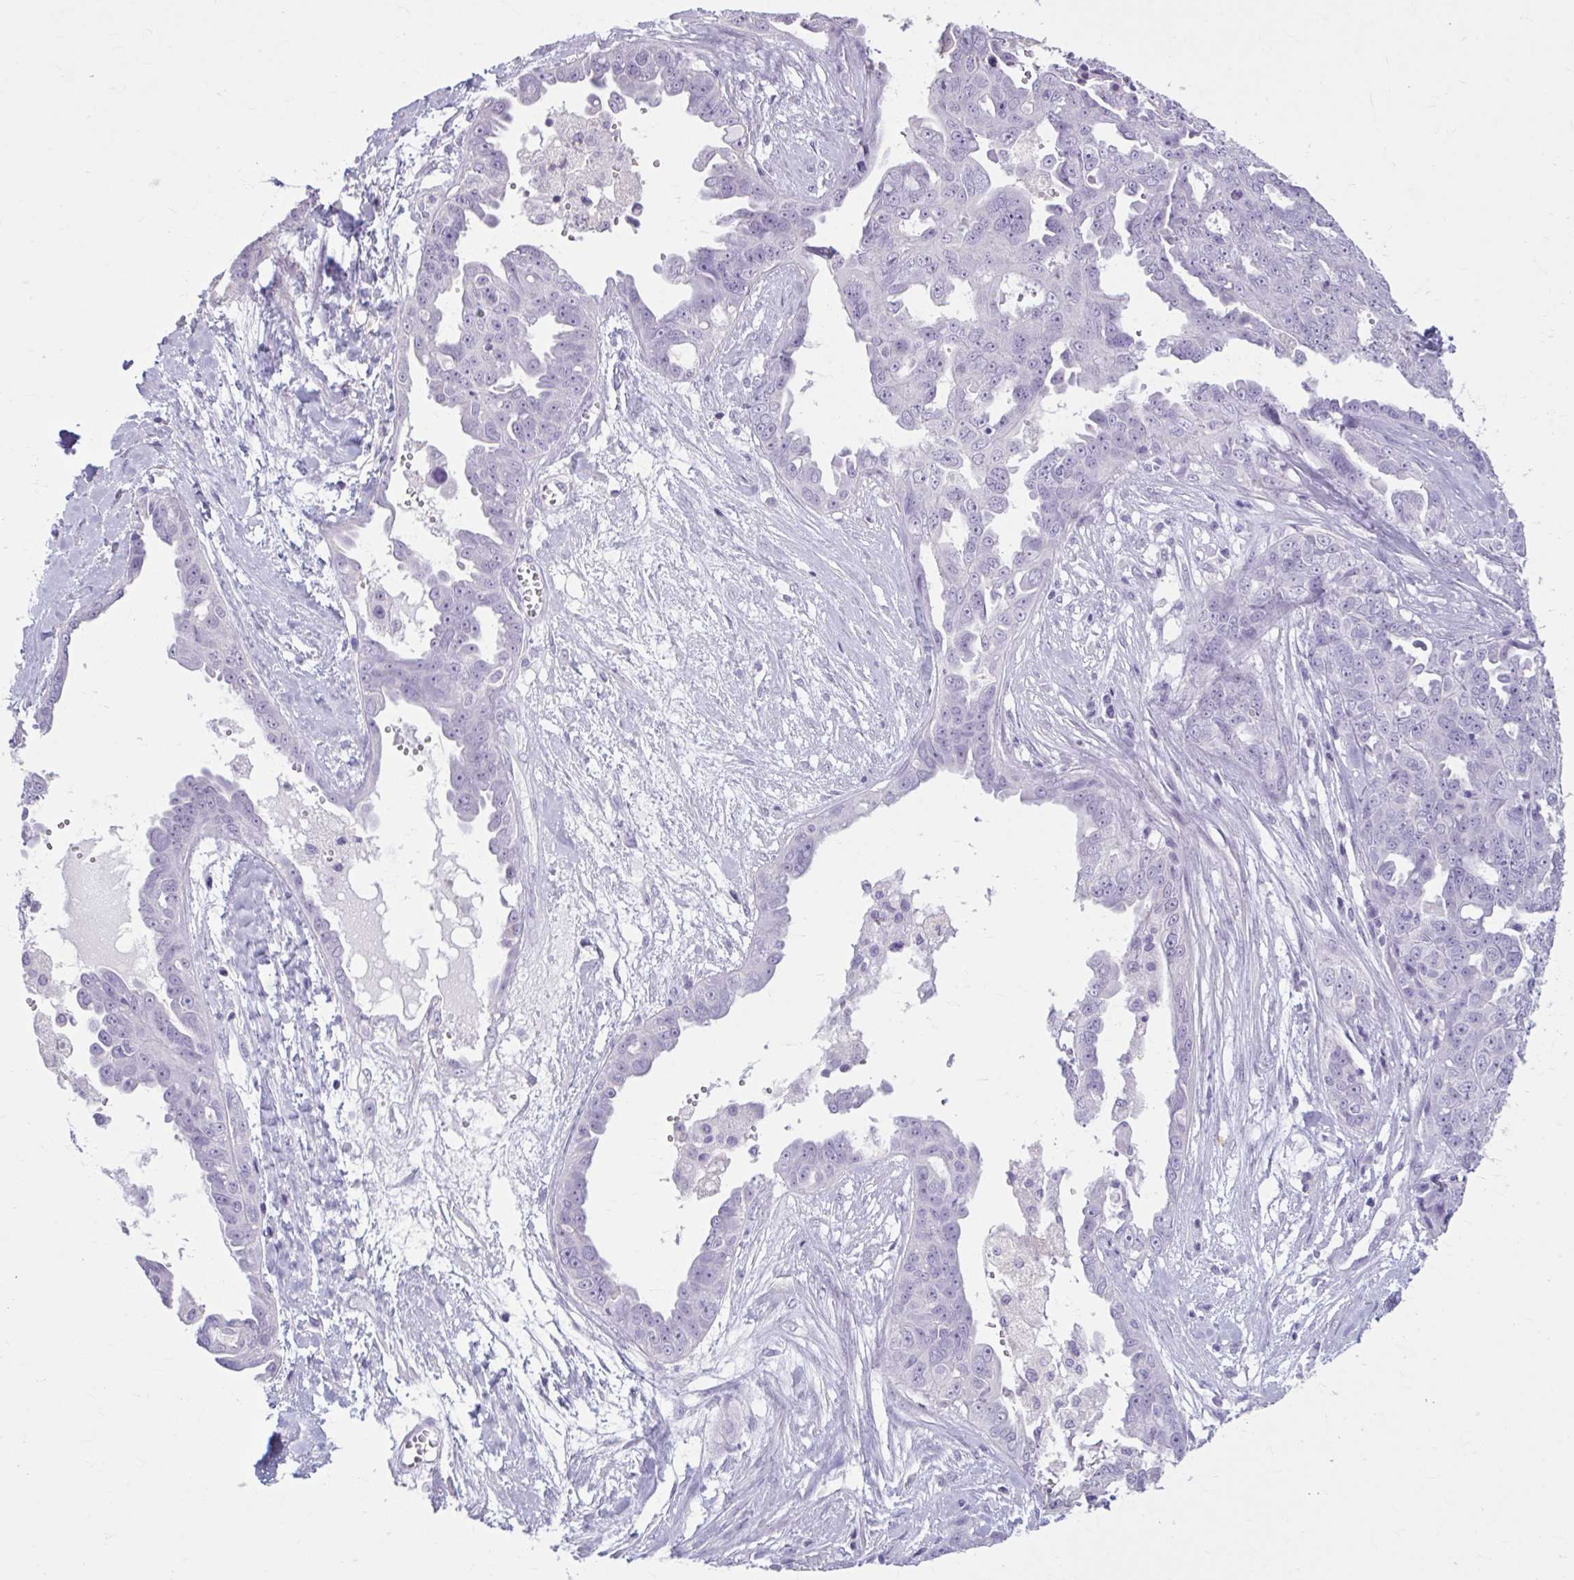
{"staining": {"intensity": "negative", "quantity": "none", "location": "none"}, "tissue": "ovarian cancer", "cell_type": "Tumor cells", "image_type": "cancer", "snomed": [{"axis": "morphology", "description": "Carcinoma, endometroid"}, {"axis": "topography", "description": "Ovary"}], "caption": "Tumor cells show no significant protein staining in ovarian cancer (endometroid carcinoma).", "gene": "OR4B1", "patient": {"sex": "female", "age": 70}}